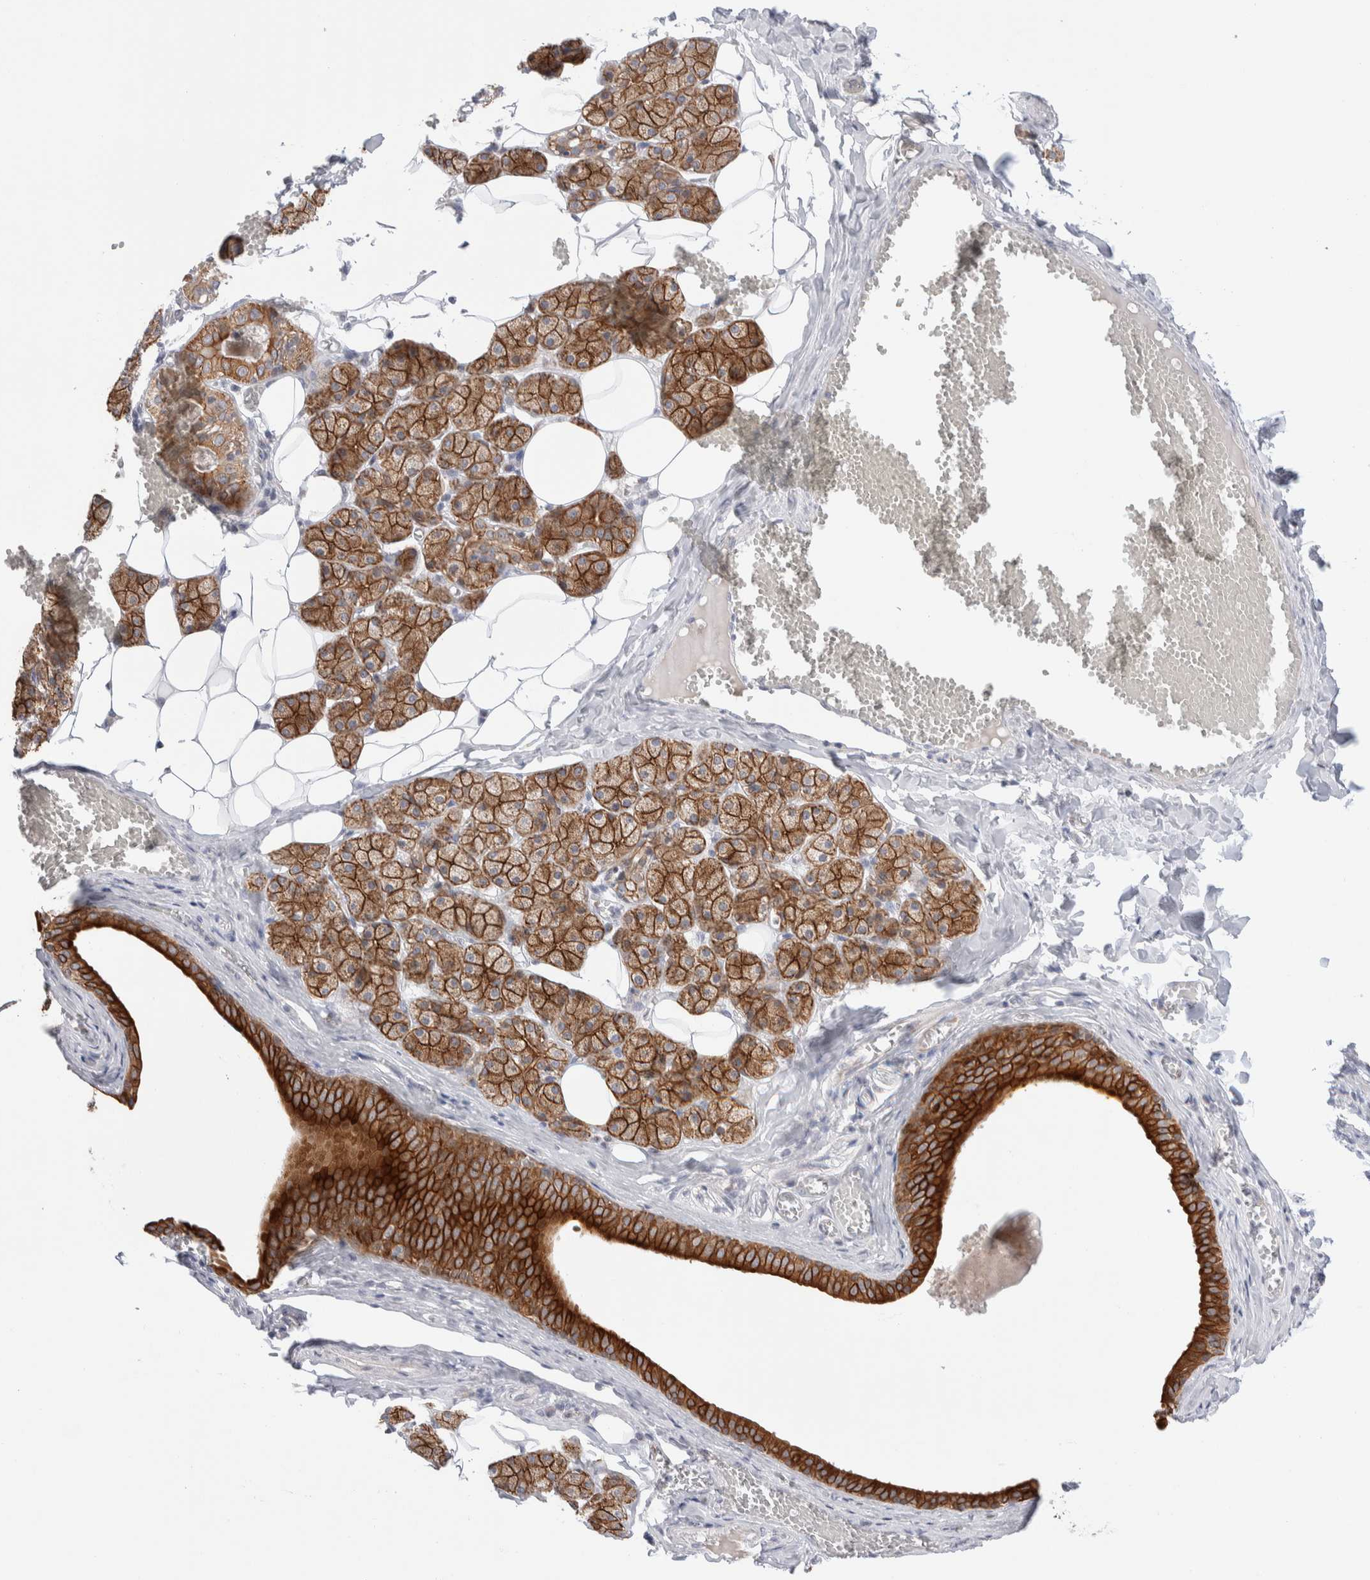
{"staining": {"intensity": "strong", "quantity": ">75%", "location": "cytoplasmic/membranous"}, "tissue": "salivary gland", "cell_type": "Glandular cells", "image_type": "normal", "snomed": [{"axis": "morphology", "description": "Normal tissue, NOS"}, {"axis": "topography", "description": "Salivary gland"}], "caption": "This micrograph shows IHC staining of unremarkable human salivary gland, with high strong cytoplasmic/membranous positivity in about >75% of glandular cells.", "gene": "C1orf112", "patient": {"sex": "female", "age": 33}}